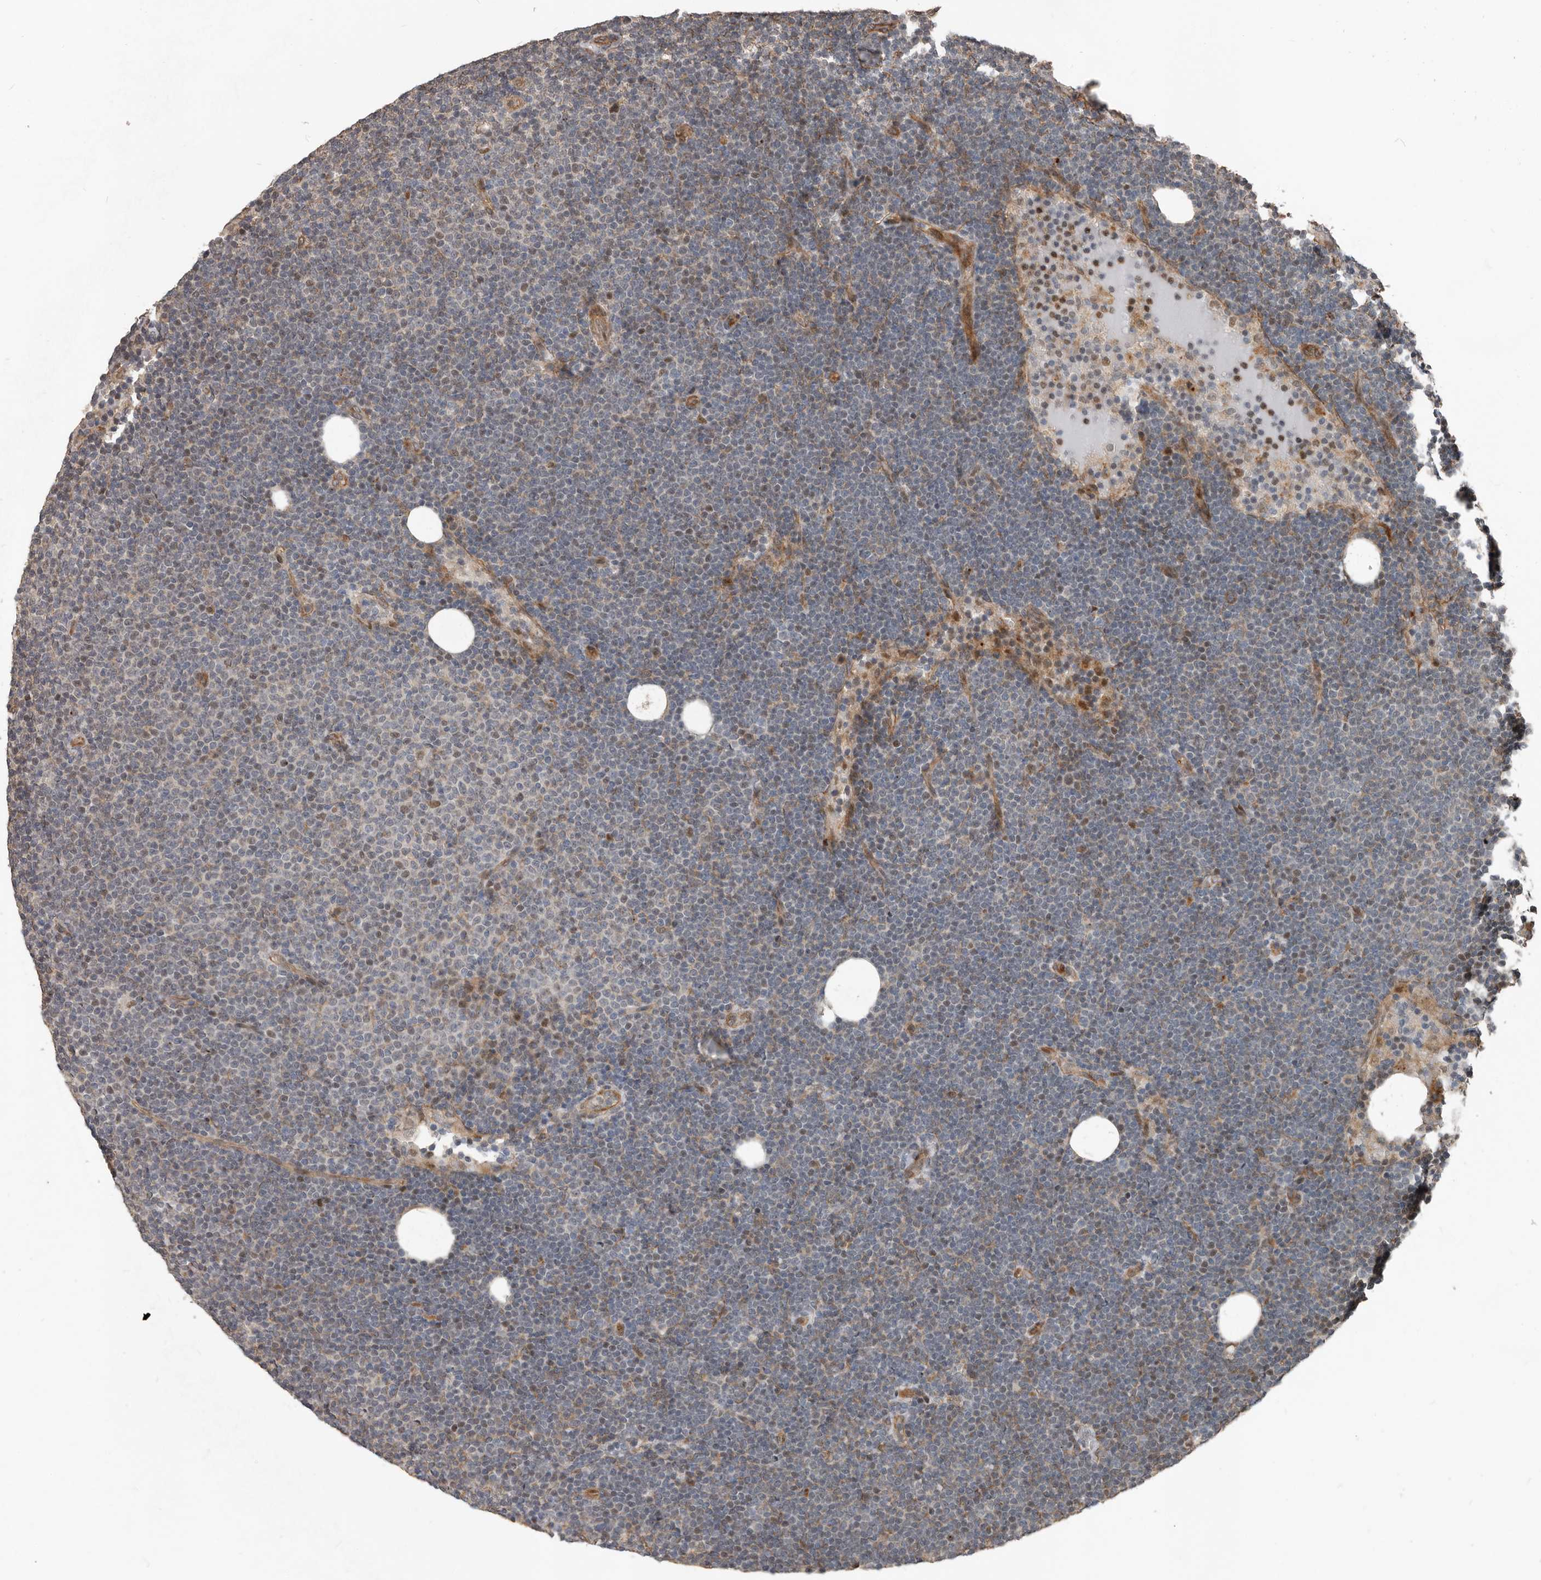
{"staining": {"intensity": "weak", "quantity": "<25%", "location": "nuclear"}, "tissue": "lymphoma", "cell_type": "Tumor cells", "image_type": "cancer", "snomed": [{"axis": "morphology", "description": "Malignant lymphoma, non-Hodgkin's type, Low grade"}, {"axis": "topography", "description": "Lymph node"}], "caption": "A high-resolution micrograph shows immunohistochemistry (IHC) staining of malignant lymphoma, non-Hodgkin's type (low-grade), which exhibits no significant positivity in tumor cells.", "gene": "YOD1", "patient": {"sex": "female", "age": 53}}